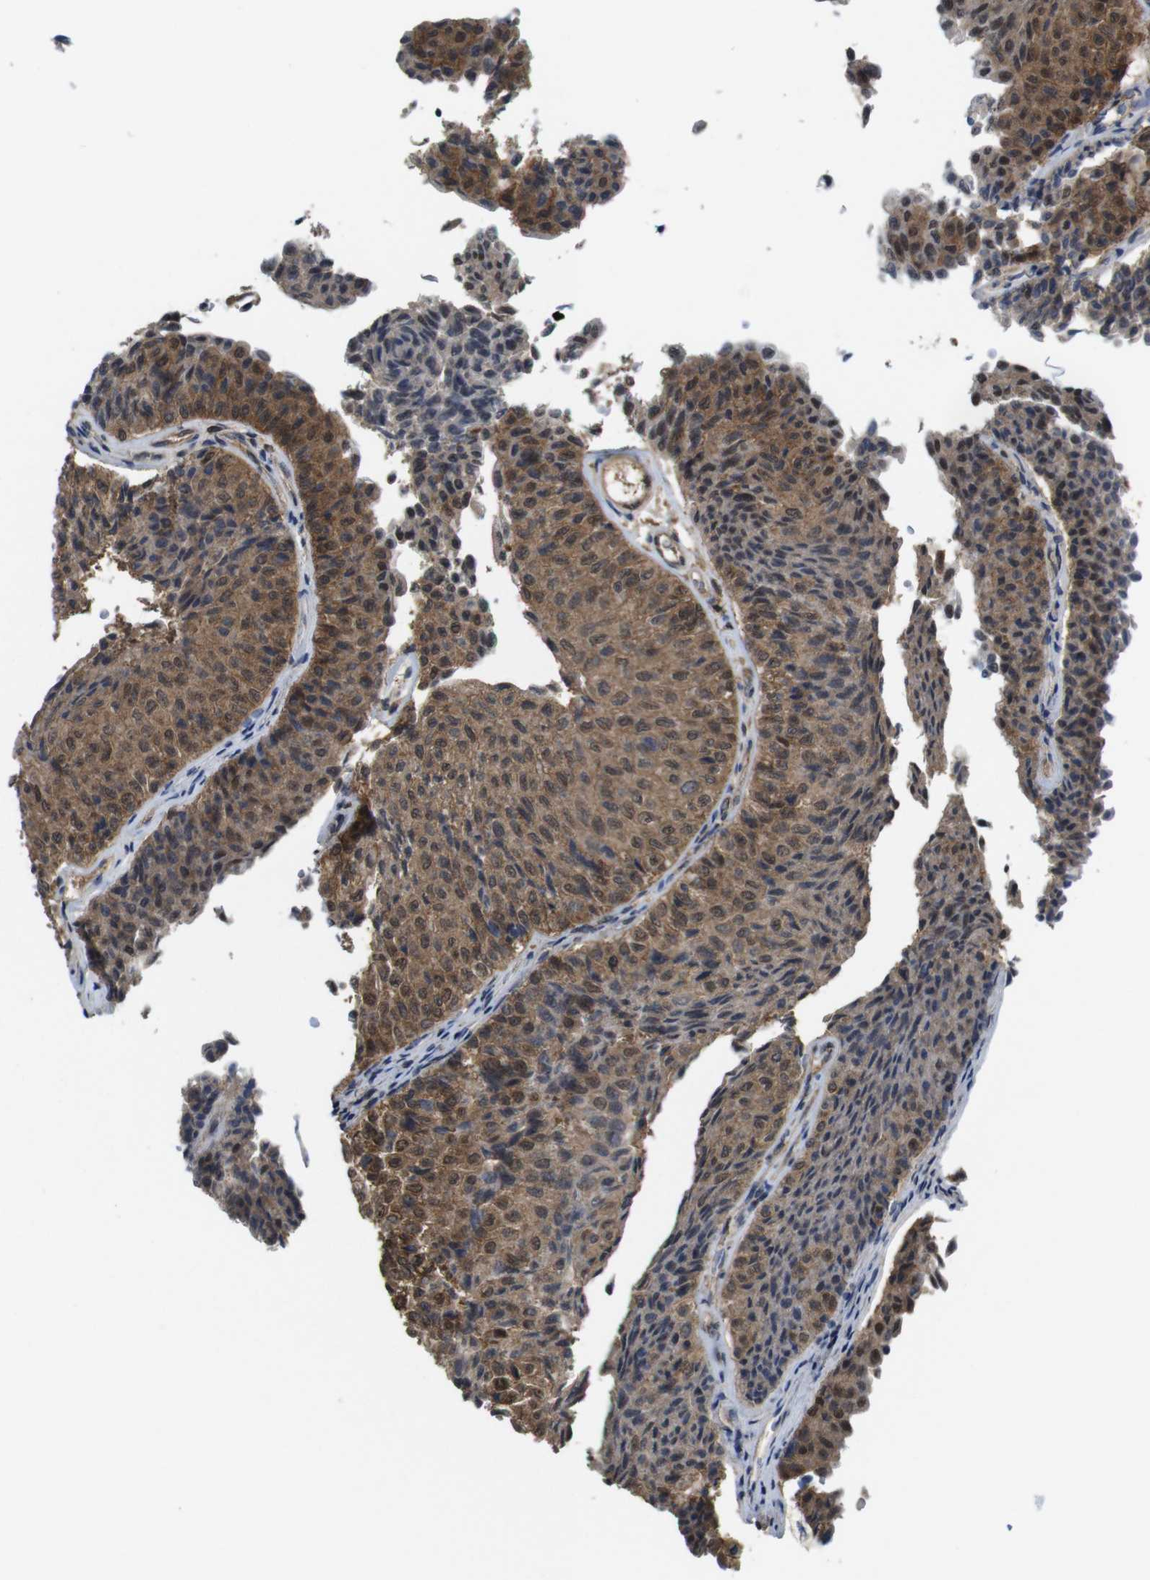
{"staining": {"intensity": "moderate", "quantity": ">75%", "location": "cytoplasmic/membranous"}, "tissue": "urothelial cancer", "cell_type": "Tumor cells", "image_type": "cancer", "snomed": [{"axis": "morphology", "description": "Urothelial carcinoma, Low grade"}, {"axis": "topography", "description": "Urinary bladder"}], "caption": "Moderate cytoplasmic/membranous protein staining is identified in approximately >75% of tumor cells in low-grade urothelial carcinoma.", "gene": "YWHAG", "patient": {"sex": "male", "age": 78}}